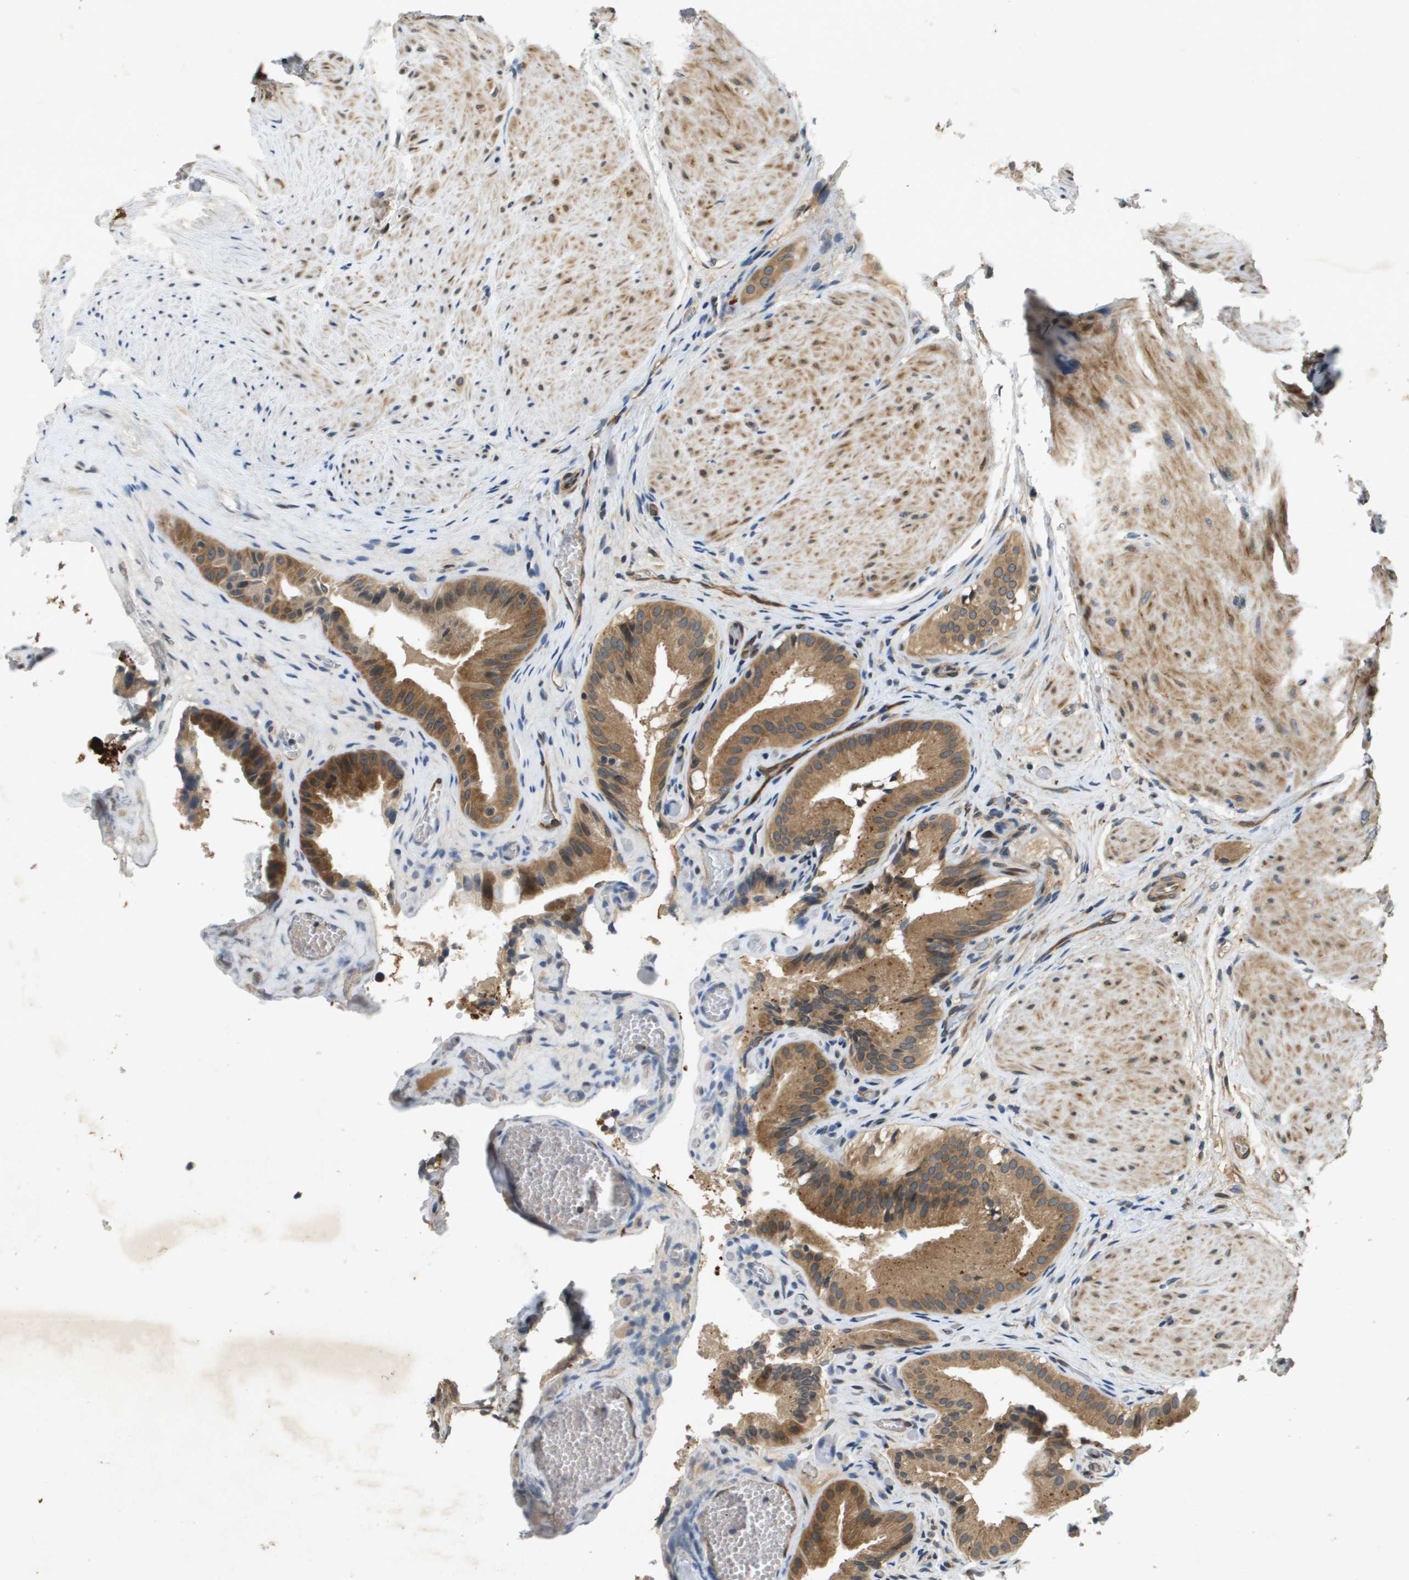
{"staining": {"intensity": "moderate", "quantity": ">75%", "location": "cytoplasmic/membranous"}, "tissue": "gallbladder", "cell_type": "Glandular cells", "image_type": "normal", "snomed": [{"axis": "morphology", "description": "Normal tissue, NOS"}, {"axis": "topography", "description": "Gallbladder"}], "caption": "Moderate cytoplasmic/membranous expression for a protein is appreciated in approximately >75% of glandular cells of unremarkable gallbladder using IHC.", "gene": "PGAP3", "patient": {"sex": "male", "age": 49}}